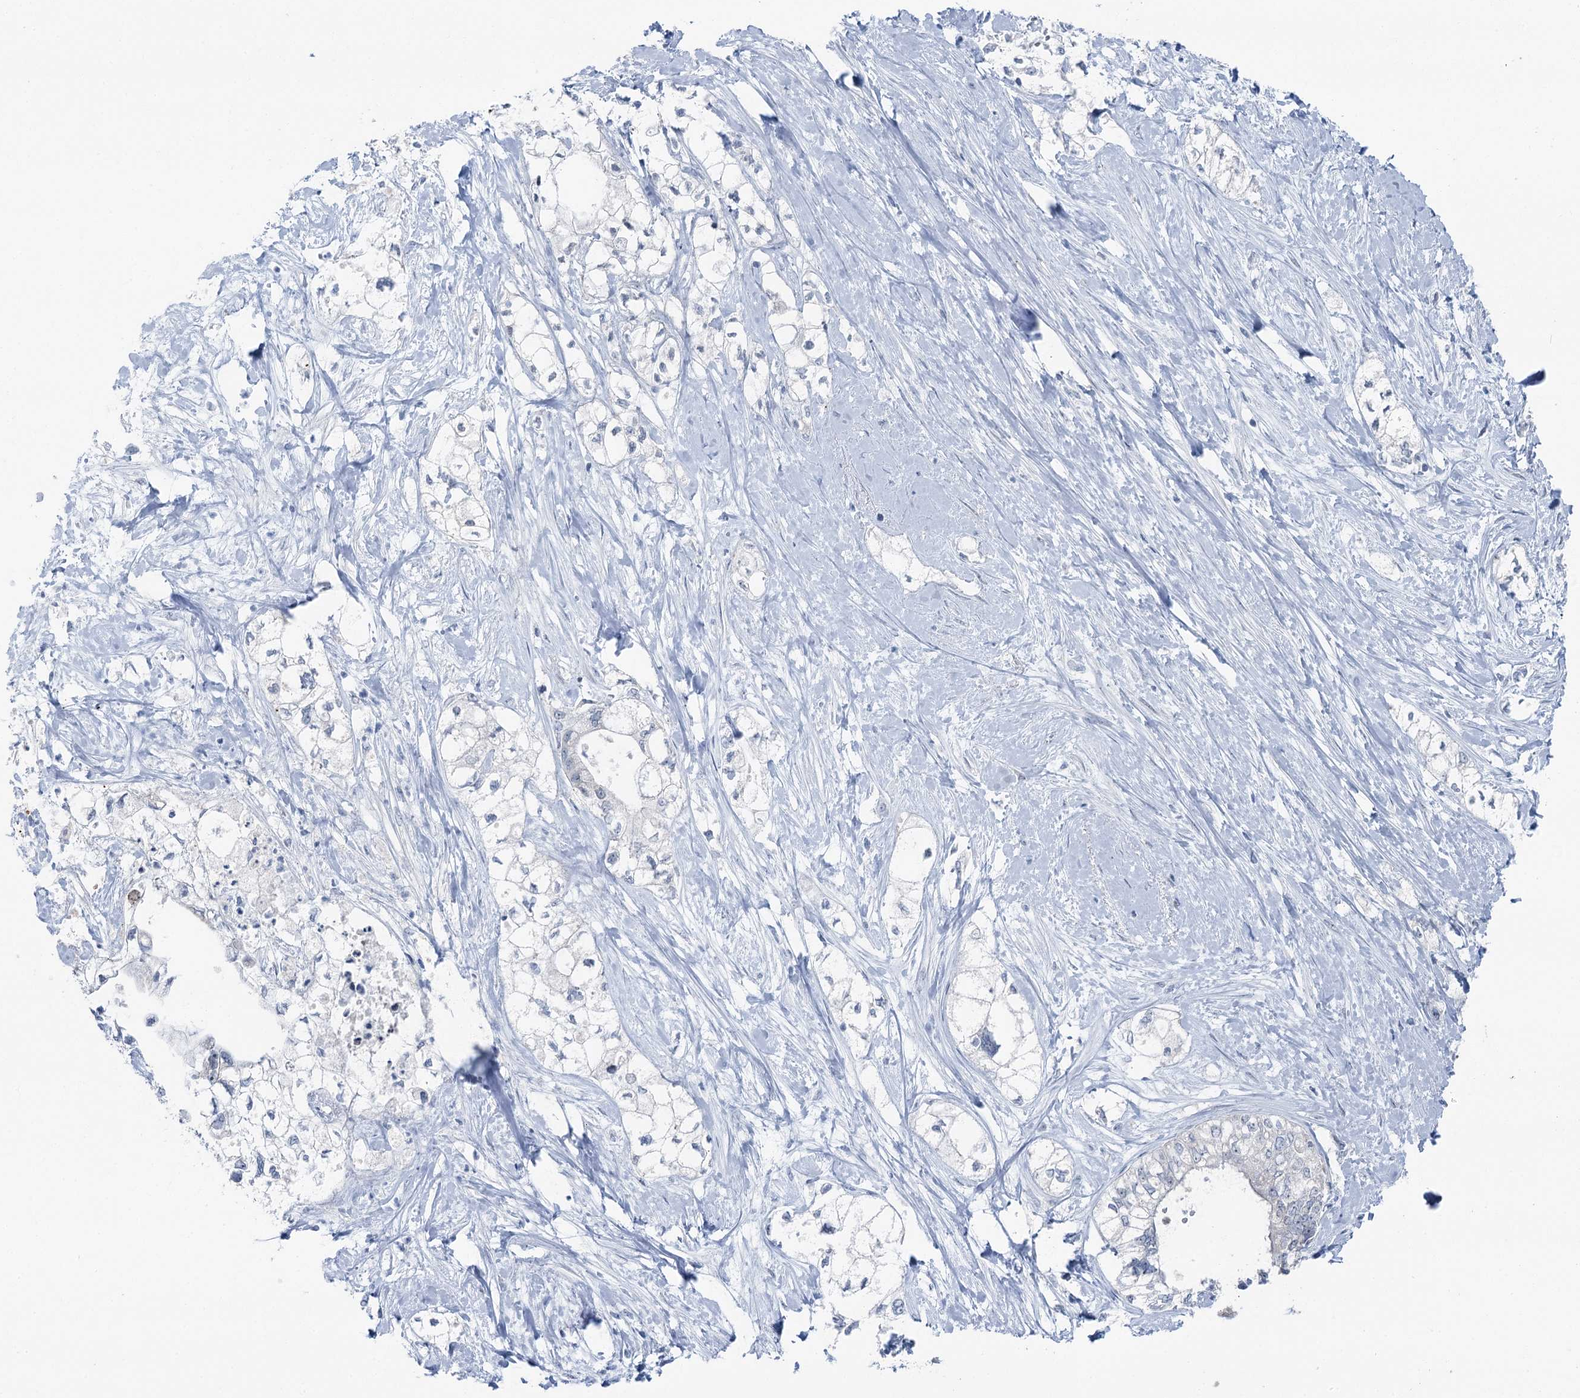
{"staining": {"intensity": "negative", "quantity": "none", "location": "none"}, "tissue": "pancreatic cancer", "cell_type": "Tumor cells", "image_type": "cancer", "snomed": [{"axis": "morphology", "description": "Adenocarcinoma, NOS"}, {"axis": "topography", "description": "Pancreas"}], "caption": "An image of human adenocarcinoma (pancreatic) is negative for staining in tumor cells.", "gene": "STEEP1", "patient": {"sex": "male", "age": 70}}